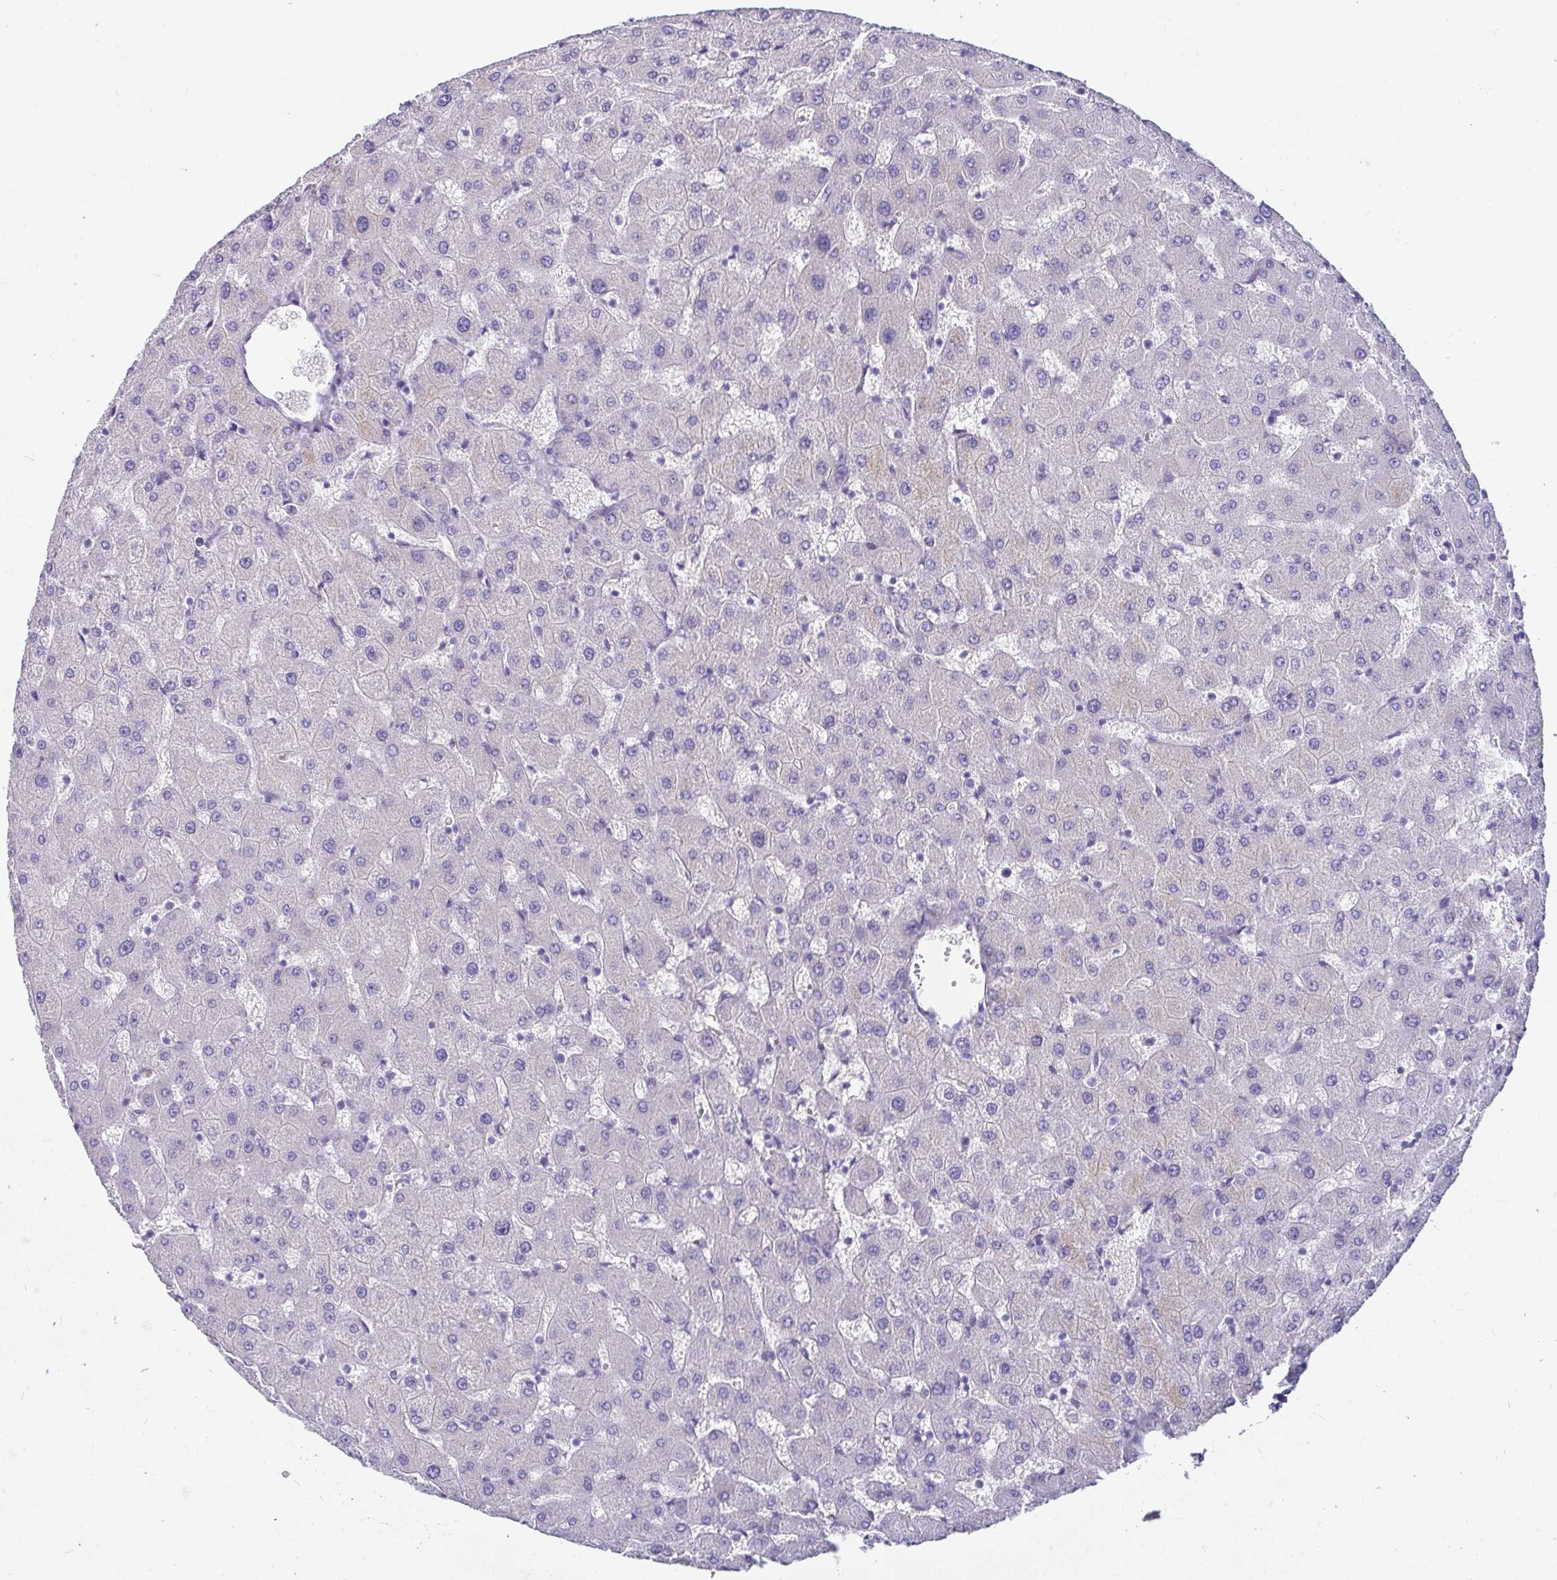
{"staining": {"intensity": "negative", "quantity": "none", "location": "none"}, "tissue": "liver", "cell_type": "Cholangiocytes", "image_type": "normal", "snomed": [{"axis": "morphology", "description": "Normal tissue, NOS"}, {"axis": "topography", "description": "Liver"}], "caption": "Normal liver was stained to show a protein in brown. There is no significant expression in cholangiocytes.", "gene": "ZPBP2", "patient": {"sex": "female", "age": 63}}